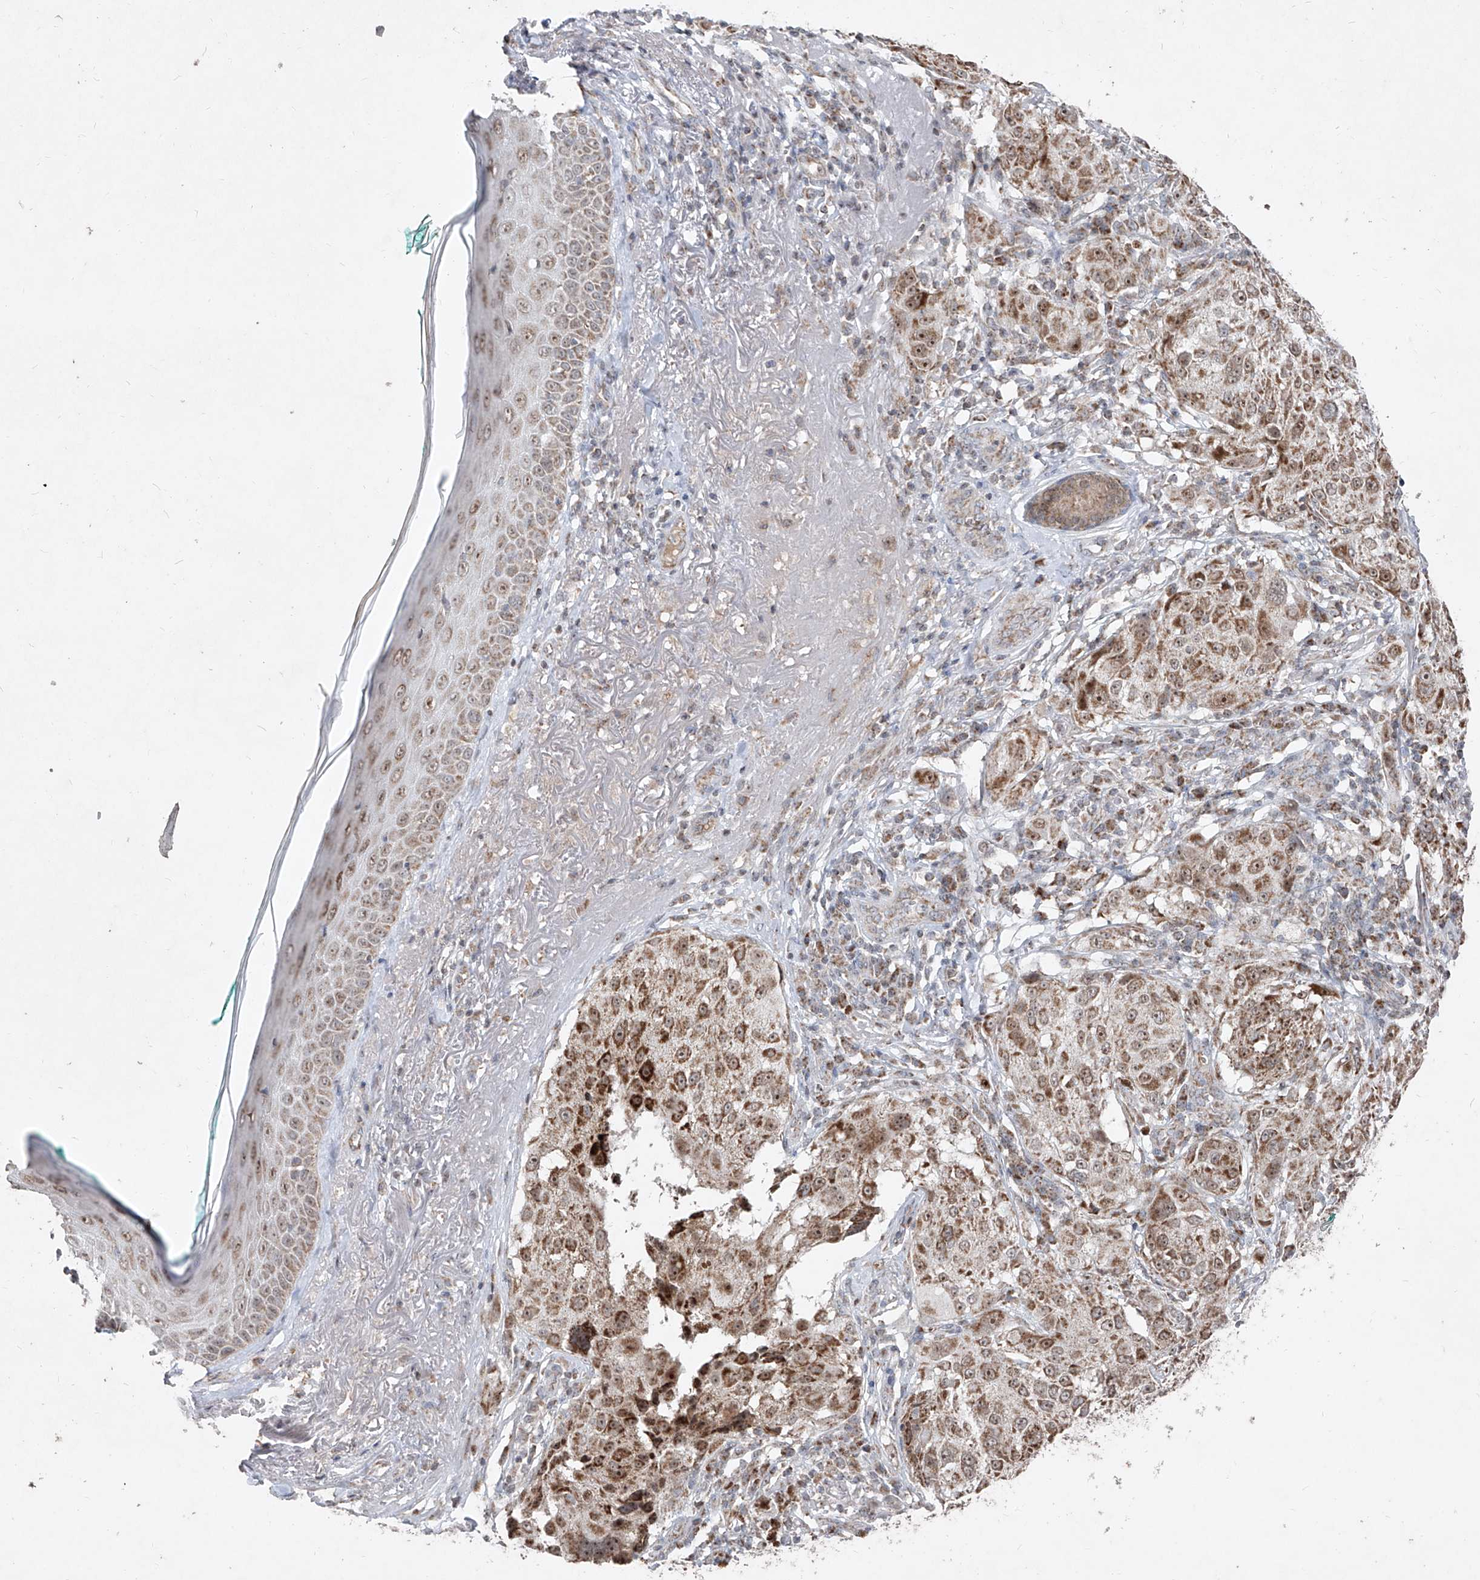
{"staining": {"intensity": "moderate", "quantity": ">75%", "location": "cytoplasmic/membranous"}, "tissue": "melanoma", "cell_type": "Tumor cells", "image_type": "cancer", "snomed": [{"axis": "morphology", "description": "Necrosis, NOS"}, {"axis": "morphology", "description": "Malignant melanoma, NOS"}, {"axis": "topography", "description": "Skin"}], "caption": "Immunohistochemical staining of melanoma shows medium levels of moderate cytoplasmic/membranous protein staining in about >75% of tumor cells.", "gene": "NDUFB3", "patient": {"sex": "female", "age": 87}}